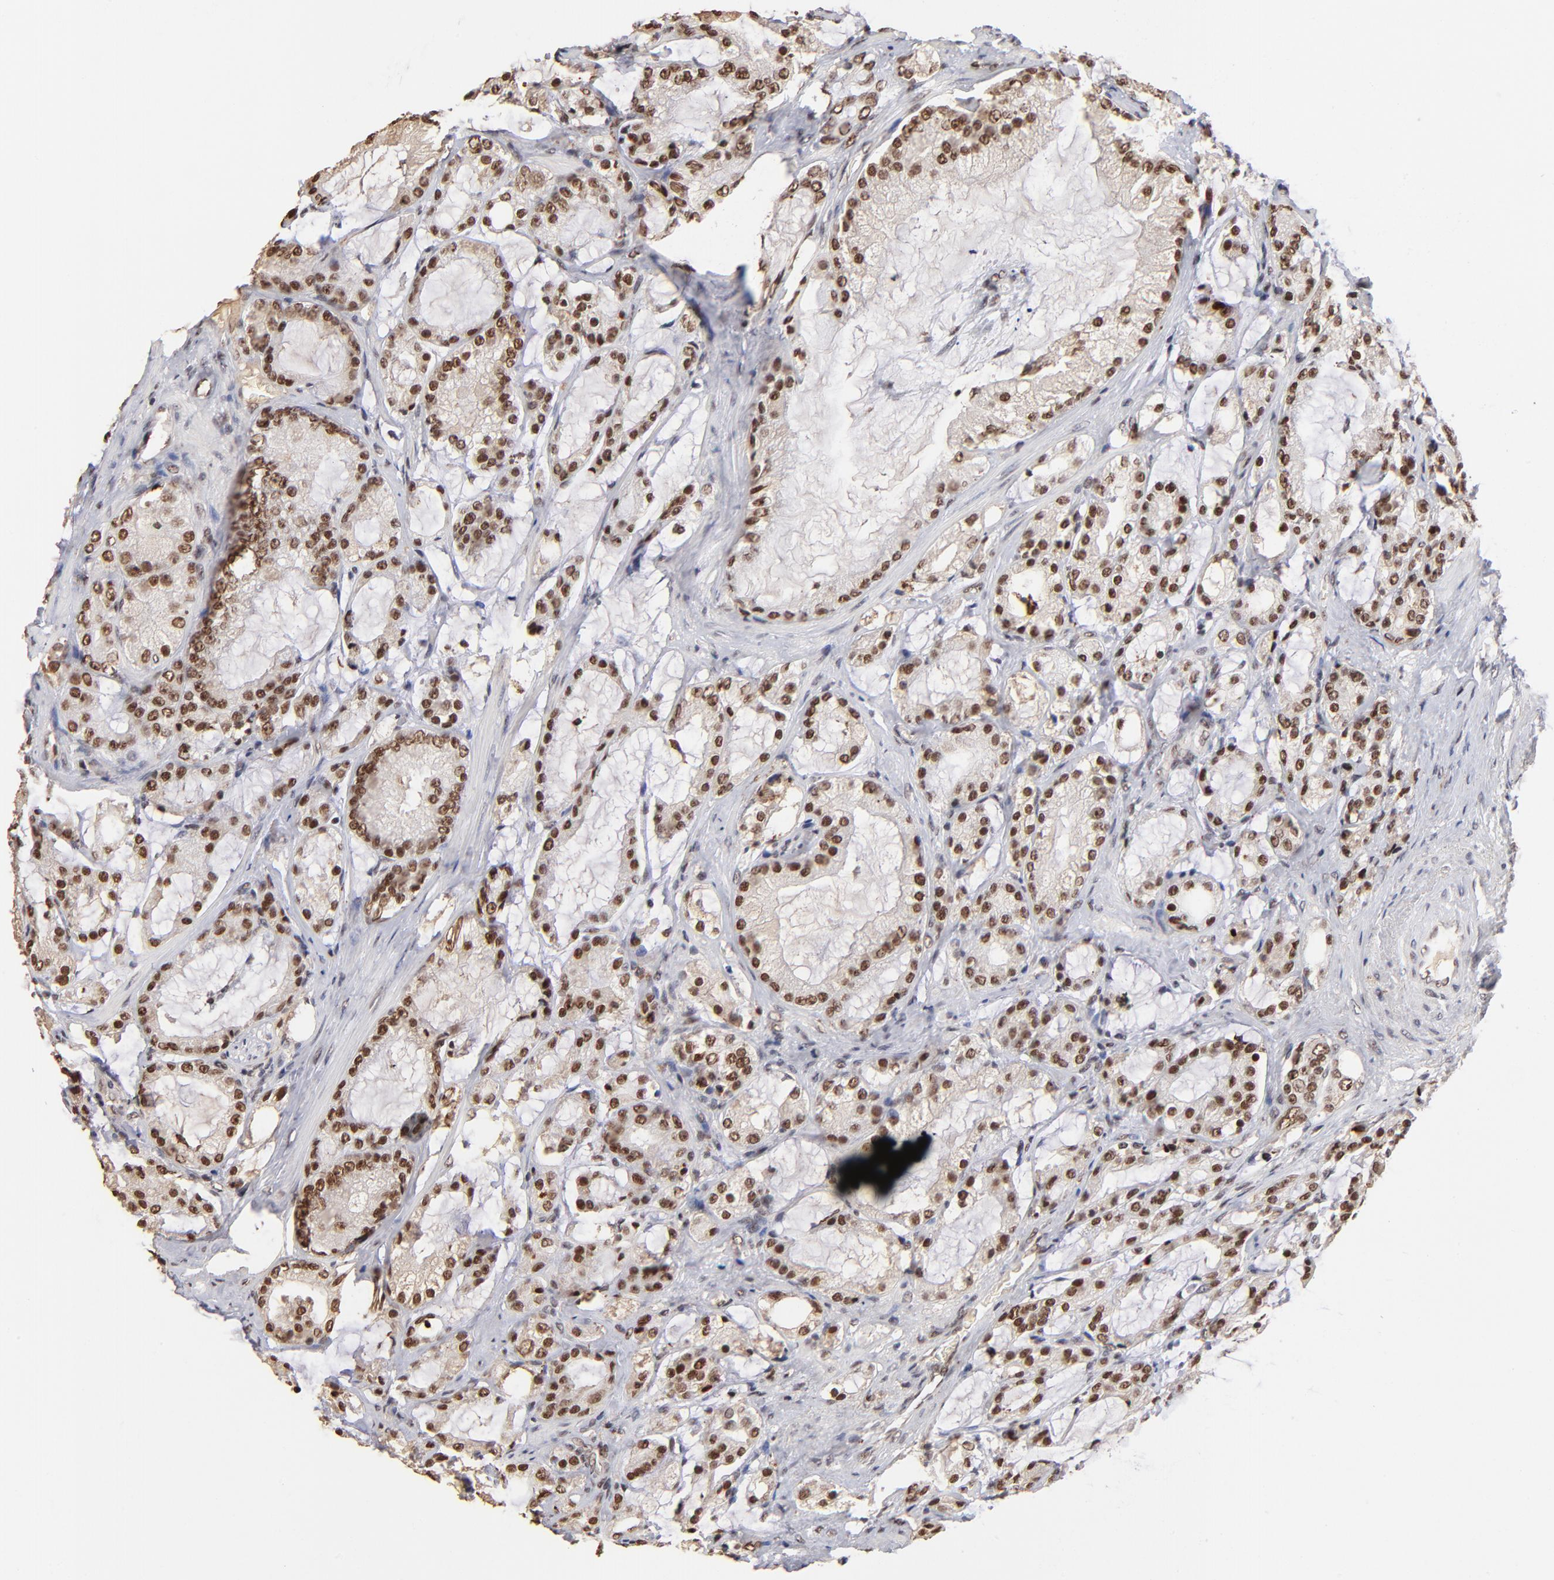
{"staining": {"intensity": "strong", "quantity": ">75%", "location": "nuclear"}, "tissue": "prostate cancer", "cell_type": "Tumor cells", "image_type": "cancer", "snomed": [{"axis": "morphology", "description": "Adenocarcinoma, Medium grade"}, {"axis": "topography", "description": "Prostate"}], "caption": "Protein expression analysis of human prostate cancer reveals strong nuclear expression in about >75% of tumor cells.", "gene": "ZNF146", "patient": {"sex": "male", "age": 70}}